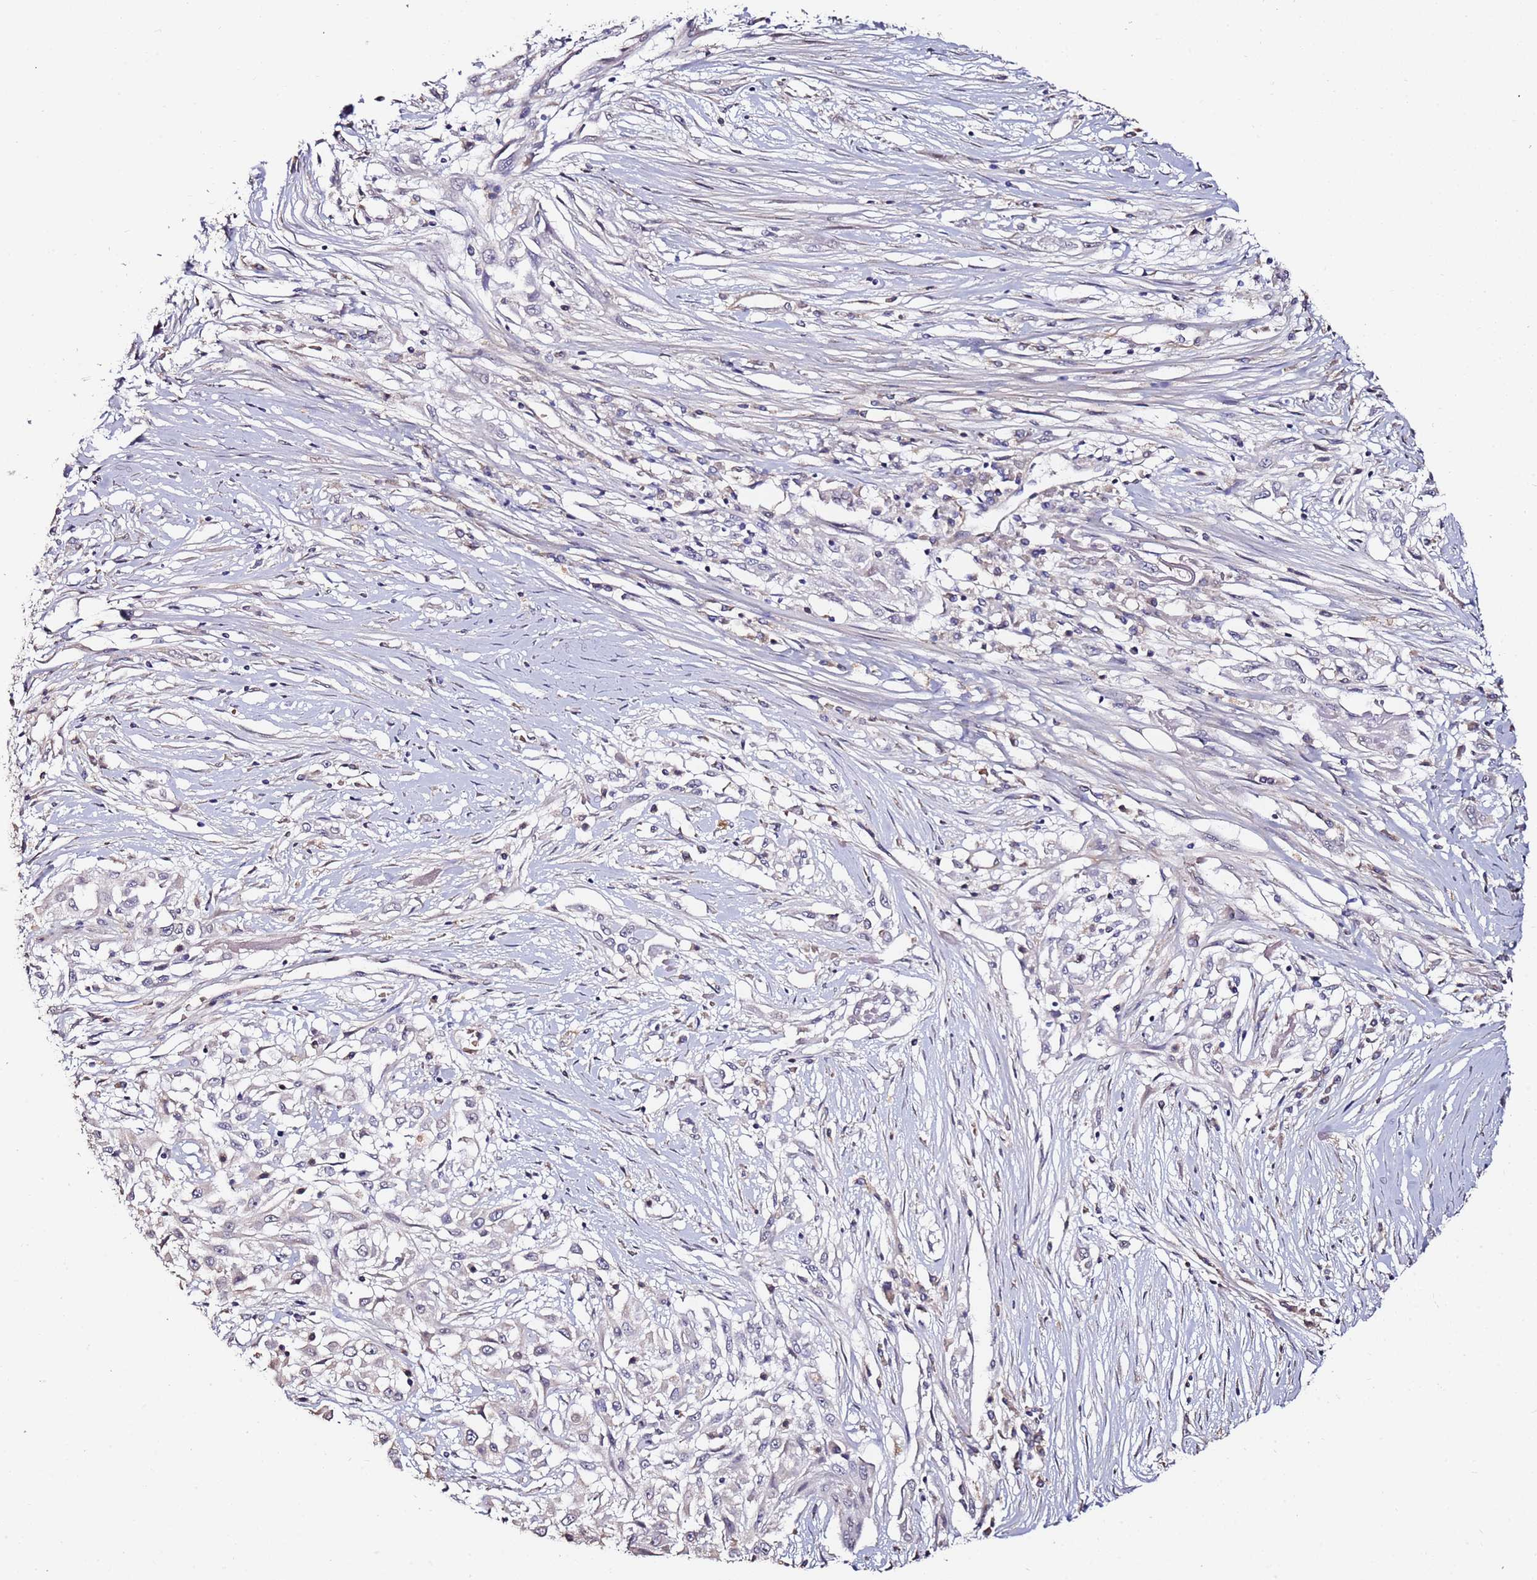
{"staining": {"intensity": "negative", "quantity": "none", "location": "none"}, "tissue": "skin cancer", "cell_type": "Tumor cells", "image_type": "cancer", "snomed": [{"axis": "morphology", "description": "Squamous cell carcinoma, NOS"}, {"axis": "morphology", "description": "Squamous cell carcinoma, metastatic, NOS"}, {"axis": "topography", "description": "Skin"}, {"axis": "topography", "description": "Lymph node"}], "caption": "Skin cancer (metastatic squamous cell carcinoma) stained for a protein using immunohistochemistry reveals no expression tumor cells.", "gene": "C3orf80", "patient": {"sex": "male", "age": 75}}